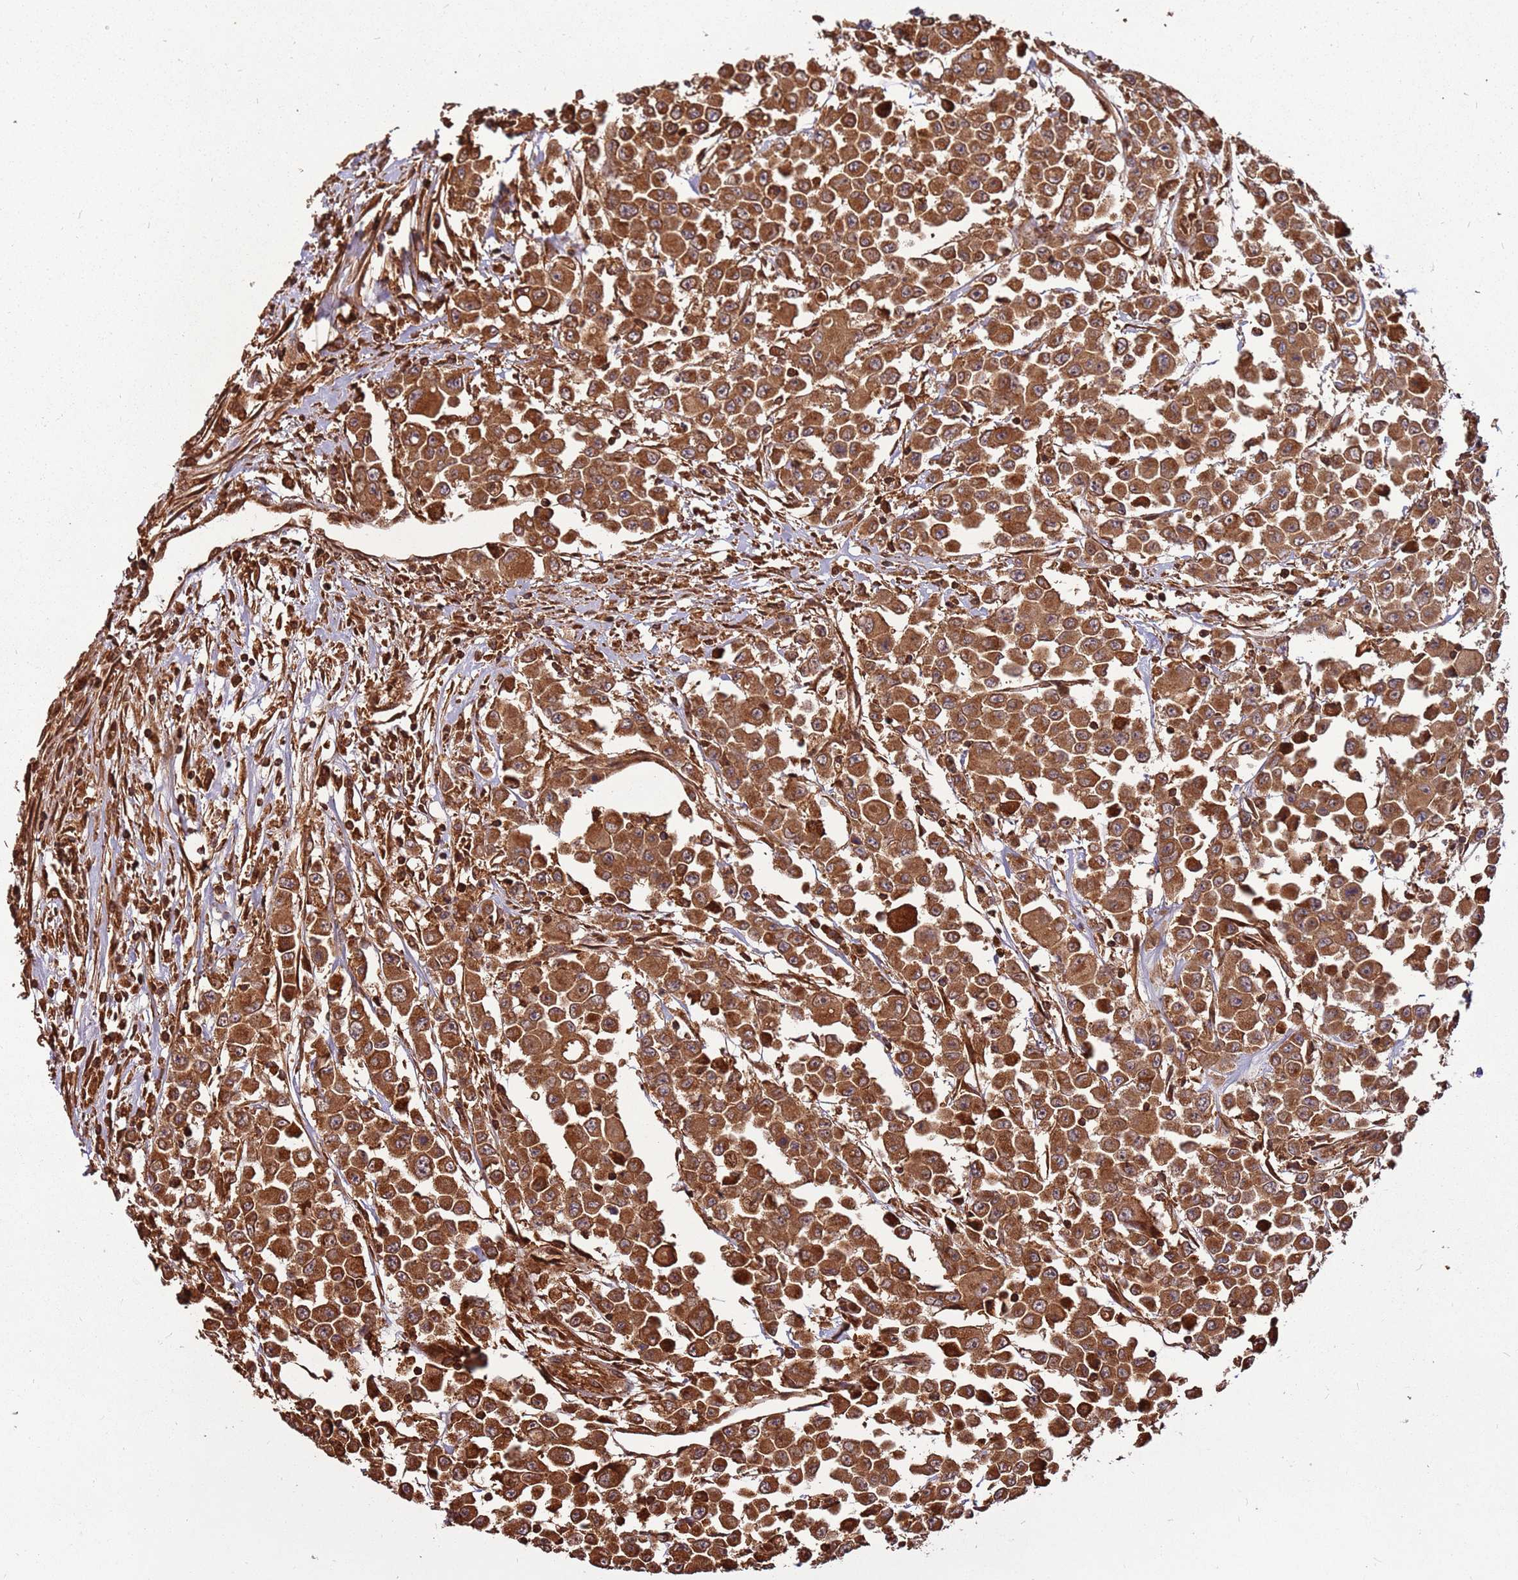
{"staining": {"intensity": "strong", "quantity": ">75%", "location": "cytoplasmic/membranous"}, "tissue": "colorectal cancer", "cell_type": "Tumor cells", "image_type": "cancer", "snomed": [{"axis": "morphology", "description": "Adenocarcinoma, NOS"}, {"axis": "topography", "description": "Colon"}], "caption": "Protein positivity by immunohistochemistry (IHC) shows strong cytoplasmic/membranous staining in about >75% of tumor cells in colorectal cancer (adenocarcinoma).", "gene": "ACVR2A", "patient": {"sex": "male", "age": 51}}